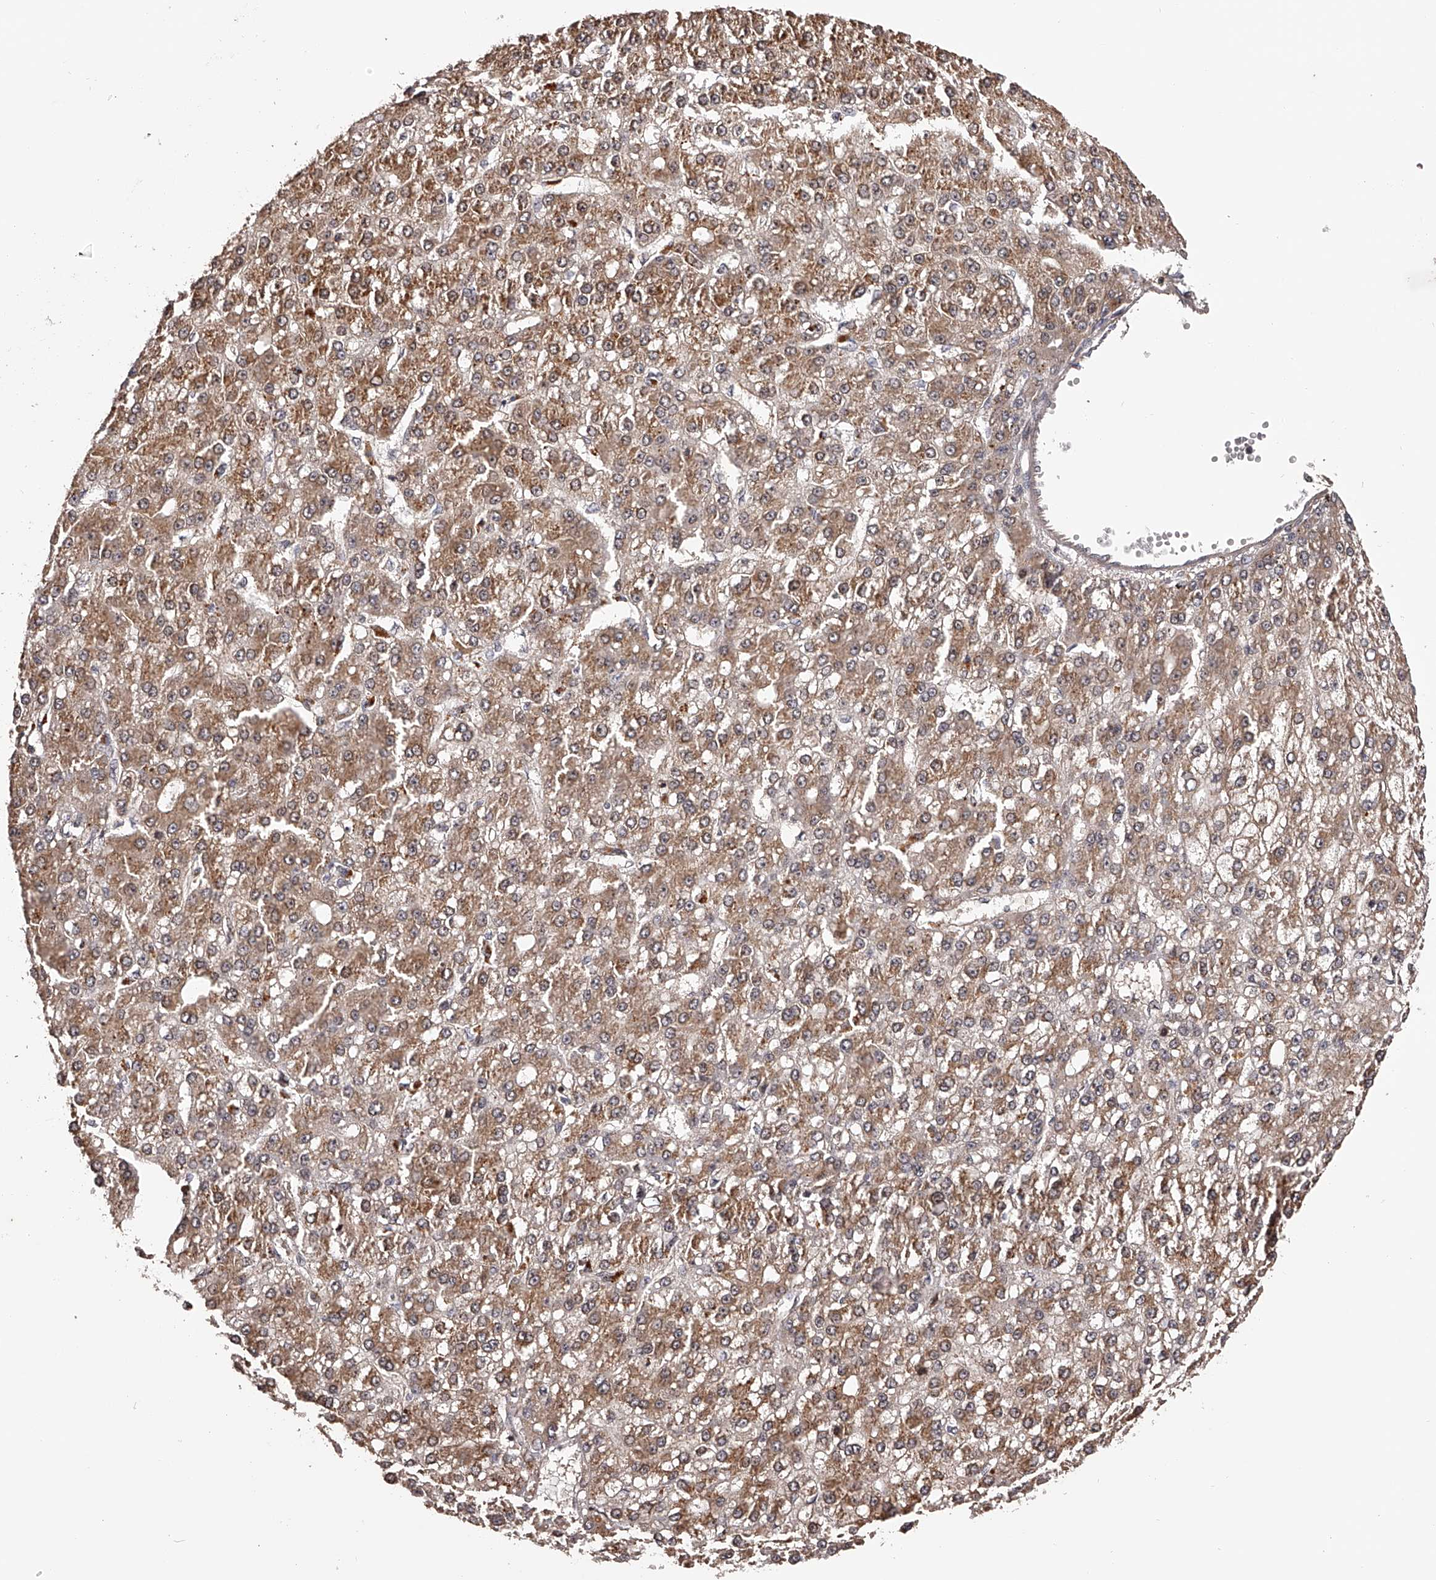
{"staining": {"intensity": "moderate", "quantity": ">75%", "location": "cytoplasmic/membranous"}, "tissue": "liver cancer", "cell_type": "Tumor cells", "image_type": "cancer", "snomed": [{"axis": "morphology", "description": "Carcinoma, Hepatocellular, NOS"}, {"axis": "topography", "description": "Liver"}], "caption": "IHC staining of liver cancer (hepatocellular carcinoma), which displays medium levels of moderate cytoplasmic/membranous positivity in approximately >75% of tumor cells indicating moderate cytoplasmic/membranous protein expression. The staining was performed using DAB (brown) for protein detection and nuclei were counterstained in hematoxylin (blue).", "gene": "PFDN2", "patient": {"sex": "male", "age": 67}}